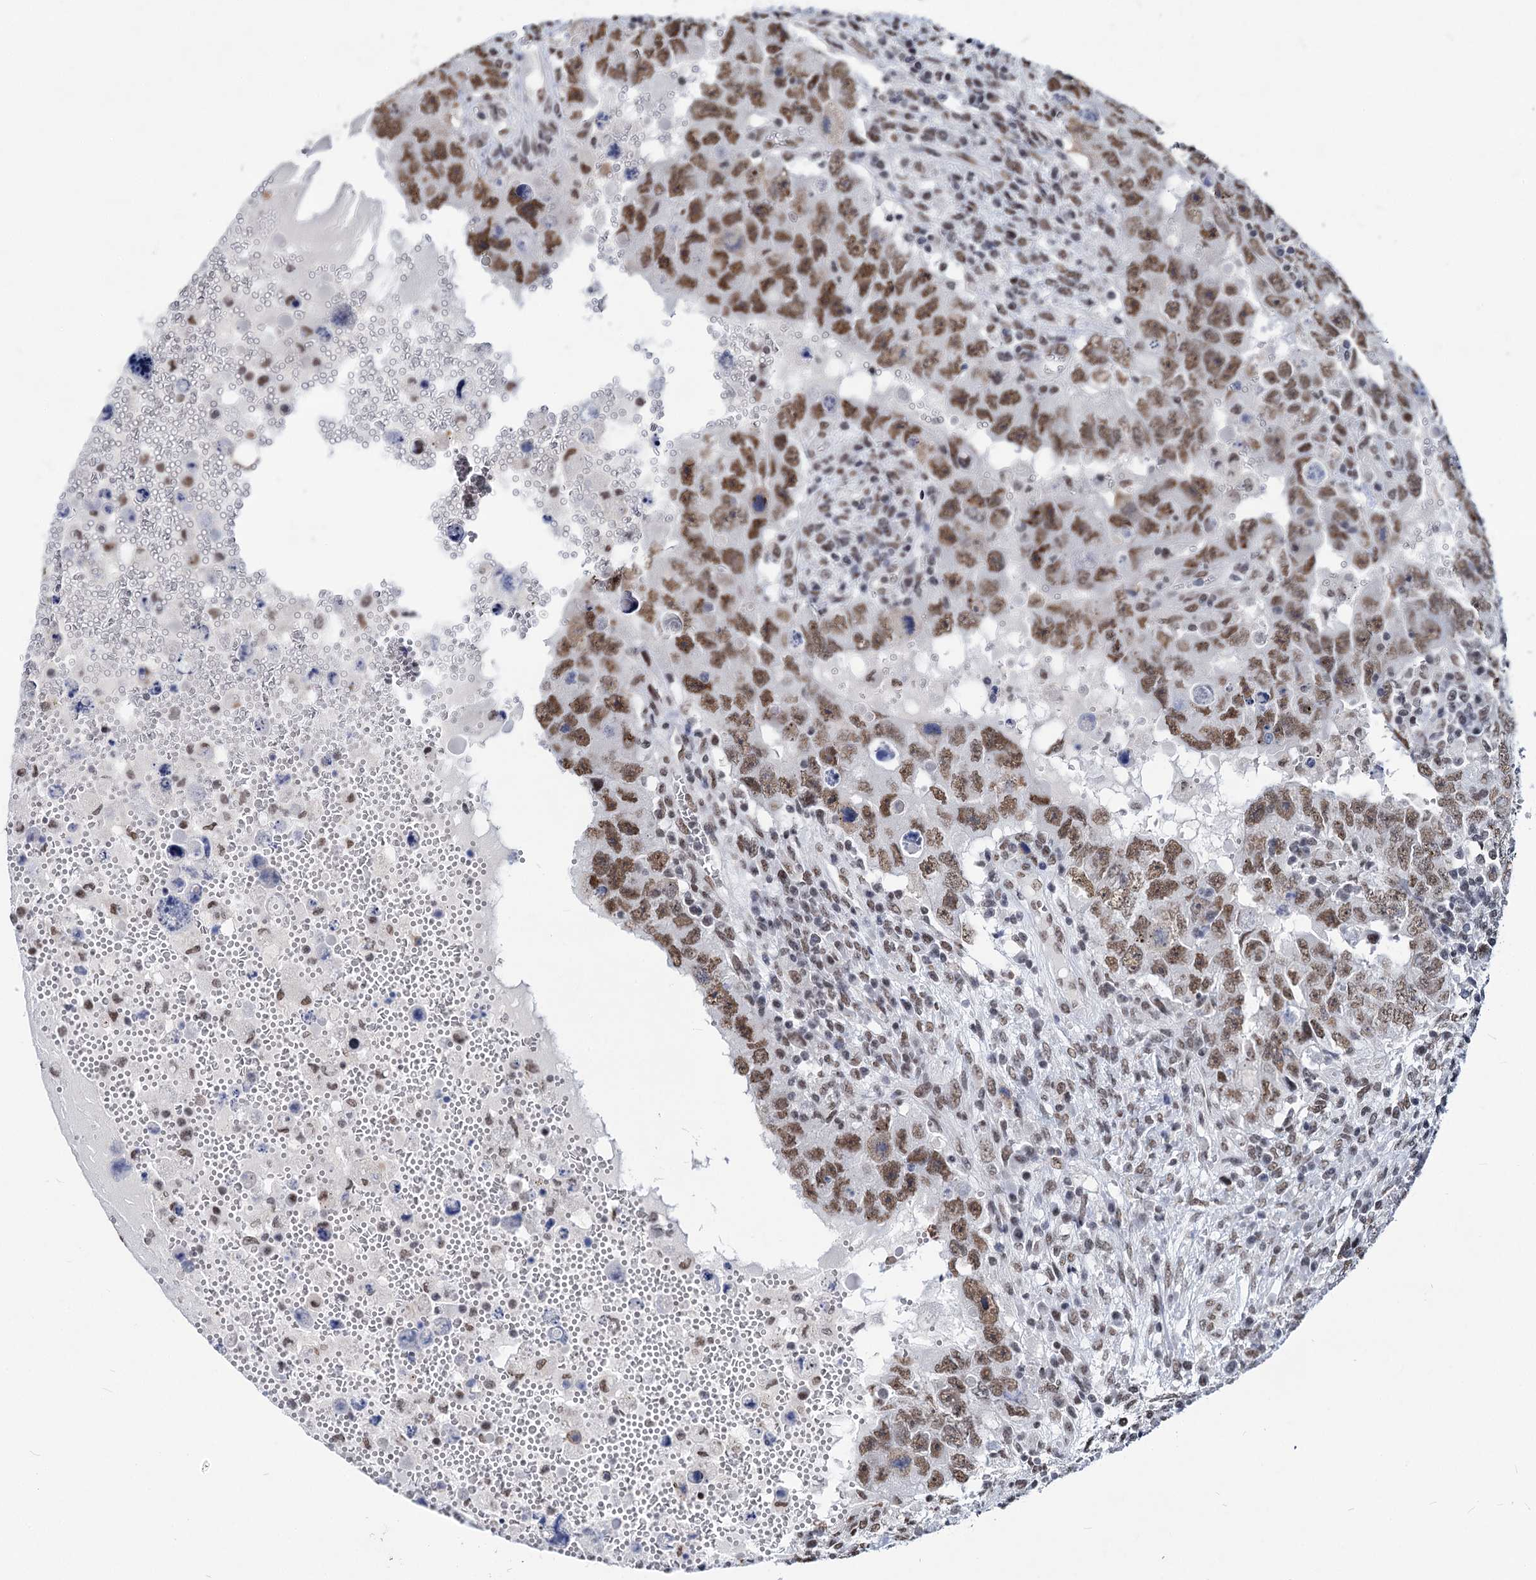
{"staining": {"intensity": "moderate", "quantity": ">75%", "location": "nuclear"}, "tissue": "testis cancer", "cell_type": "Tumor cells", "image_type": "cancer", "snomed": [{"axis": "morphology", "description": "Carcinoma, Embryonal, NOS"}, {"axis": "topography", "description": "Testis"}], "caption": "Testis embryonal carcinoma stained with a protein marker displays moderate staining in tumor cells.", "gene": "PARPBP", "patient": {"sex": "male", "age": 26}}